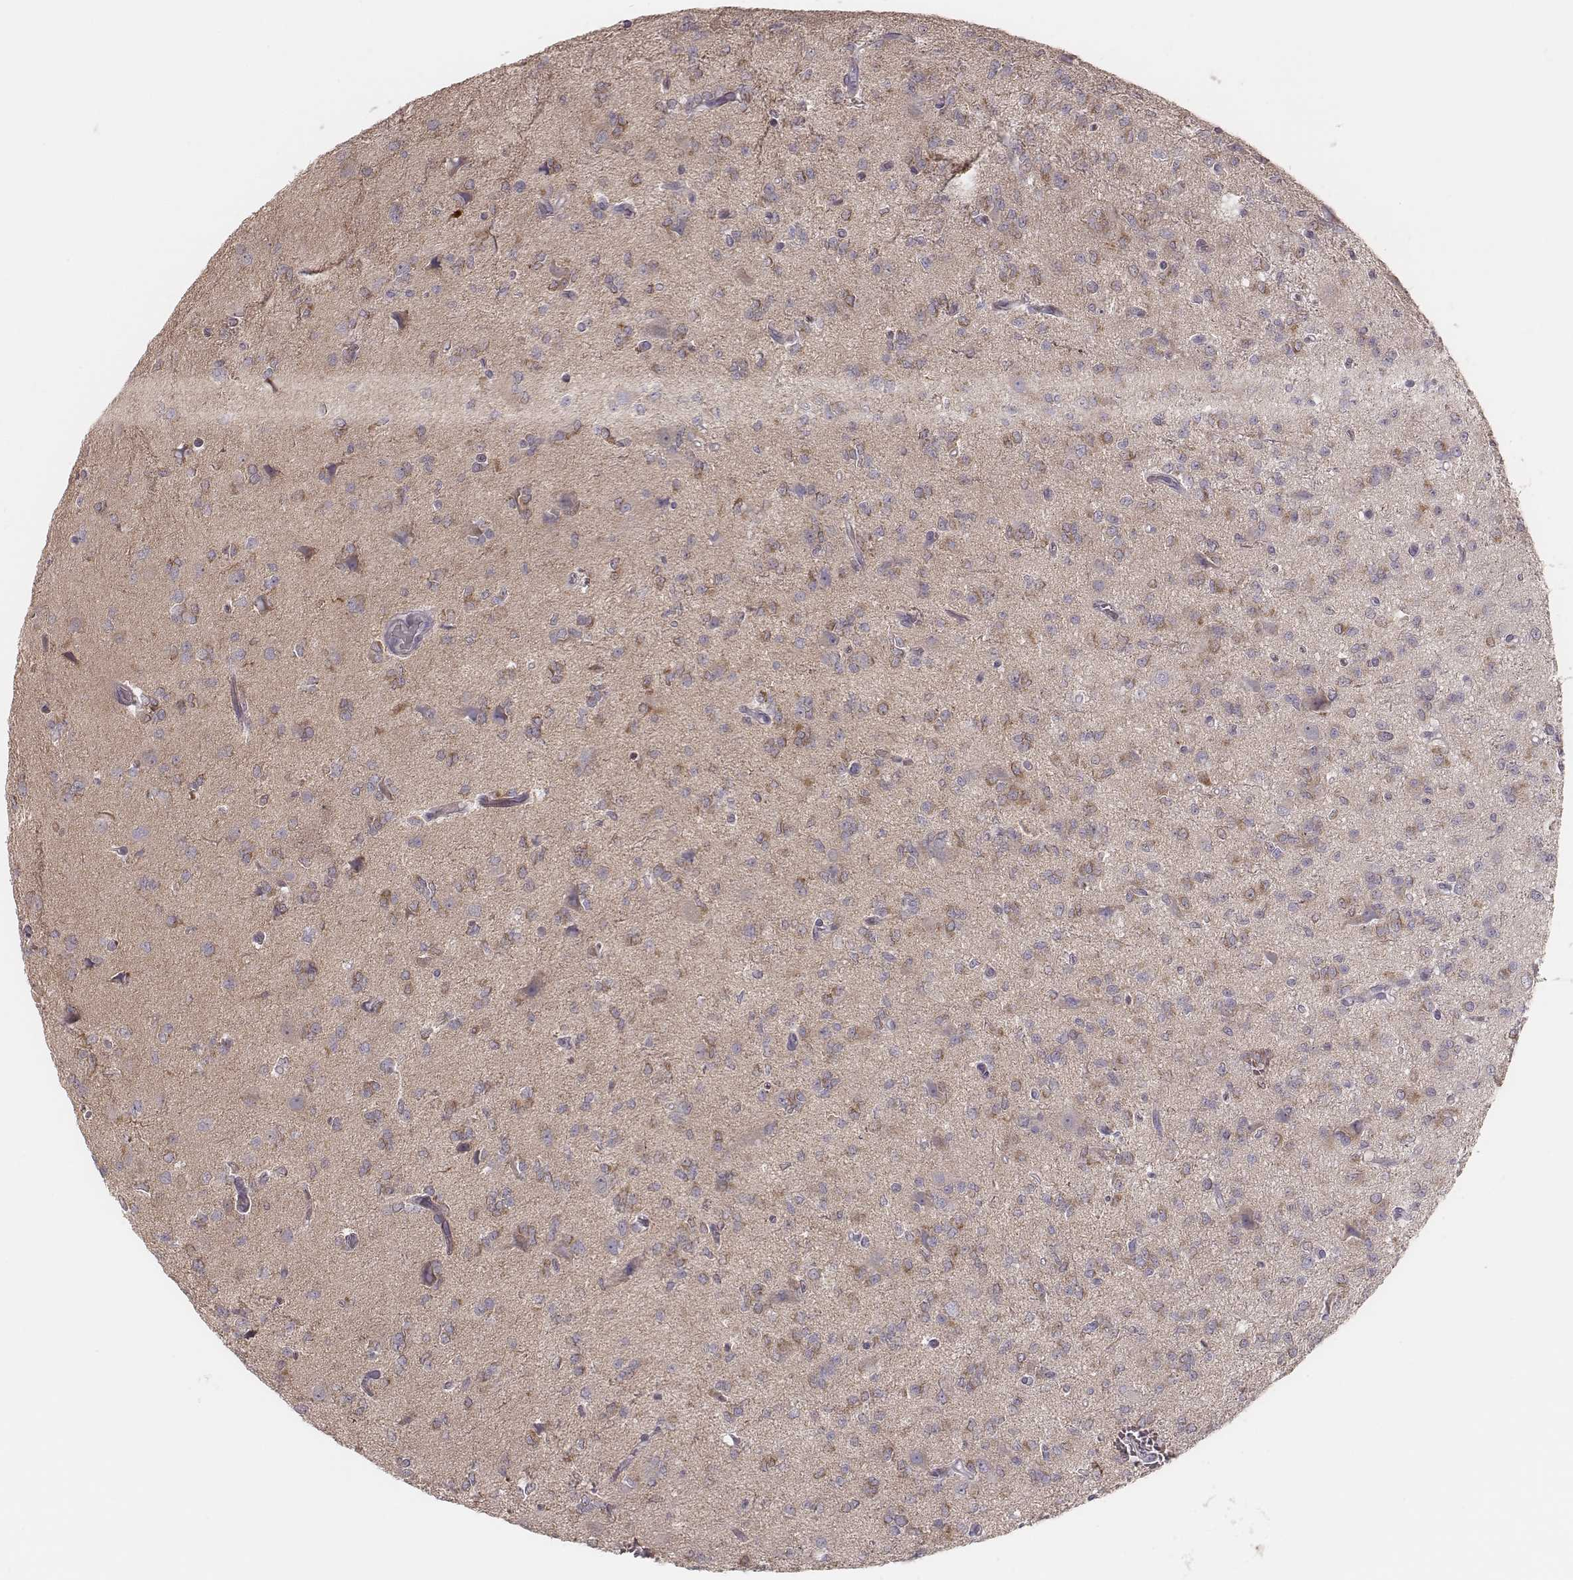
{"staining": {"intensity": "moderate", "quantity": "<25%", "location": "cytoplasmic/membranous"}, "tissue": "glioma", "cell_type": "Tumor cells", "image_type": "cancer", "snomed": [{"axis": "morphology", "description": "Glioma, malignant, Low grade"}, {"axis": "topography", "description": "Brain"}], "caption": "Glioma tissue demonstrates moderate cytoplasmic/membranous expression in about <25% of tumor cells, visualized by immunohistochemistry.", "gene": "KIF5C", "patient": {"sex": "male", "age": 27}}